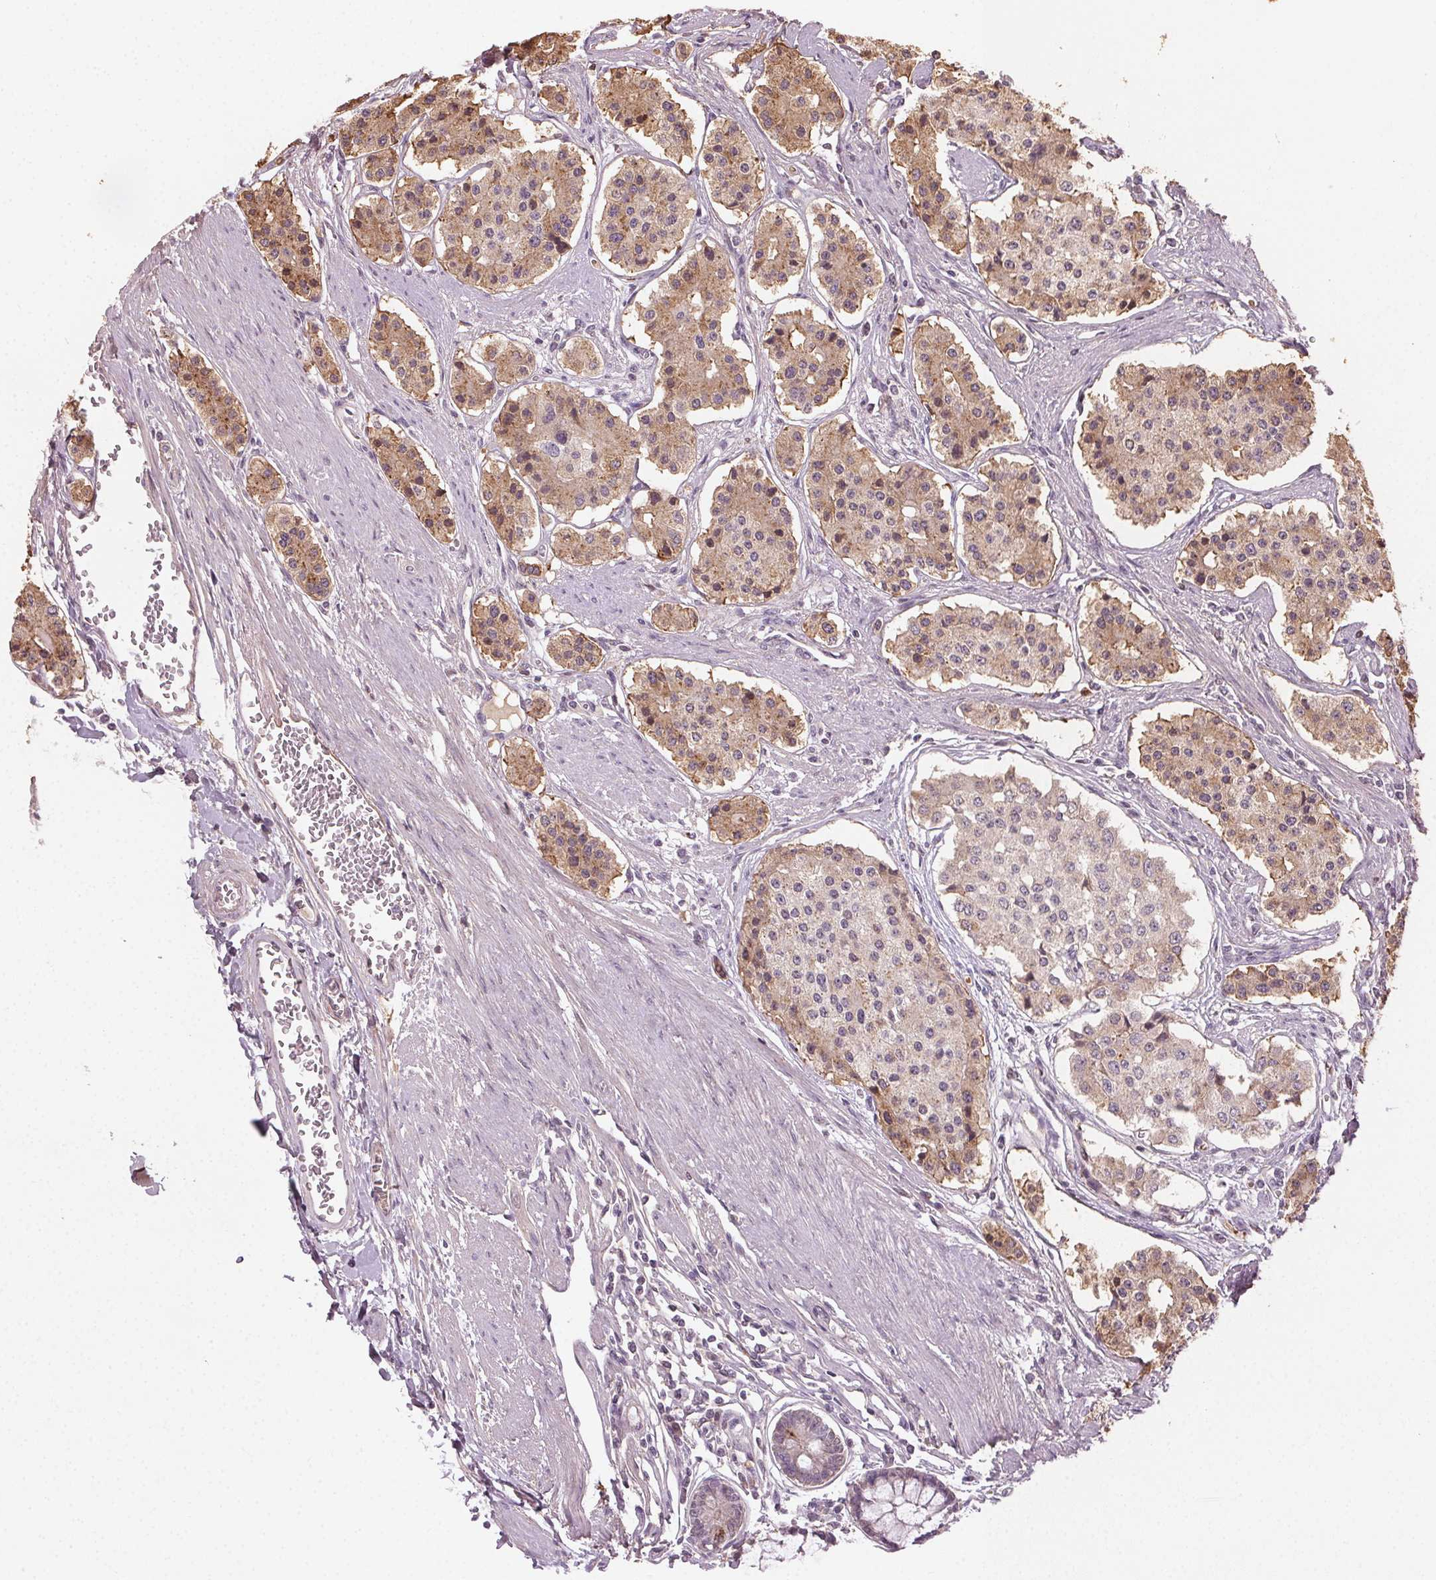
{"staining": {"intensity": "weak", "quantity": "25%-75%", "location": "cytoplasmic/membranous"}, "tissue": "carcinoid", "cell_type": "Tumor cells", "image_type": "cancer", "snomed": [{"axis": "morphology", "description": "Carcinoid, malignant, NOS"}, {"axis": "topography", "description": "Small intestine"}], "caption": "Immunohistochemical staining of human carcinoid exhibits weak cytoplasmic/membranous protein staining in approximately 25%-75% of tumor cells.", "gene": "TUB", "patient": {"sex": "female", "age": 65}}